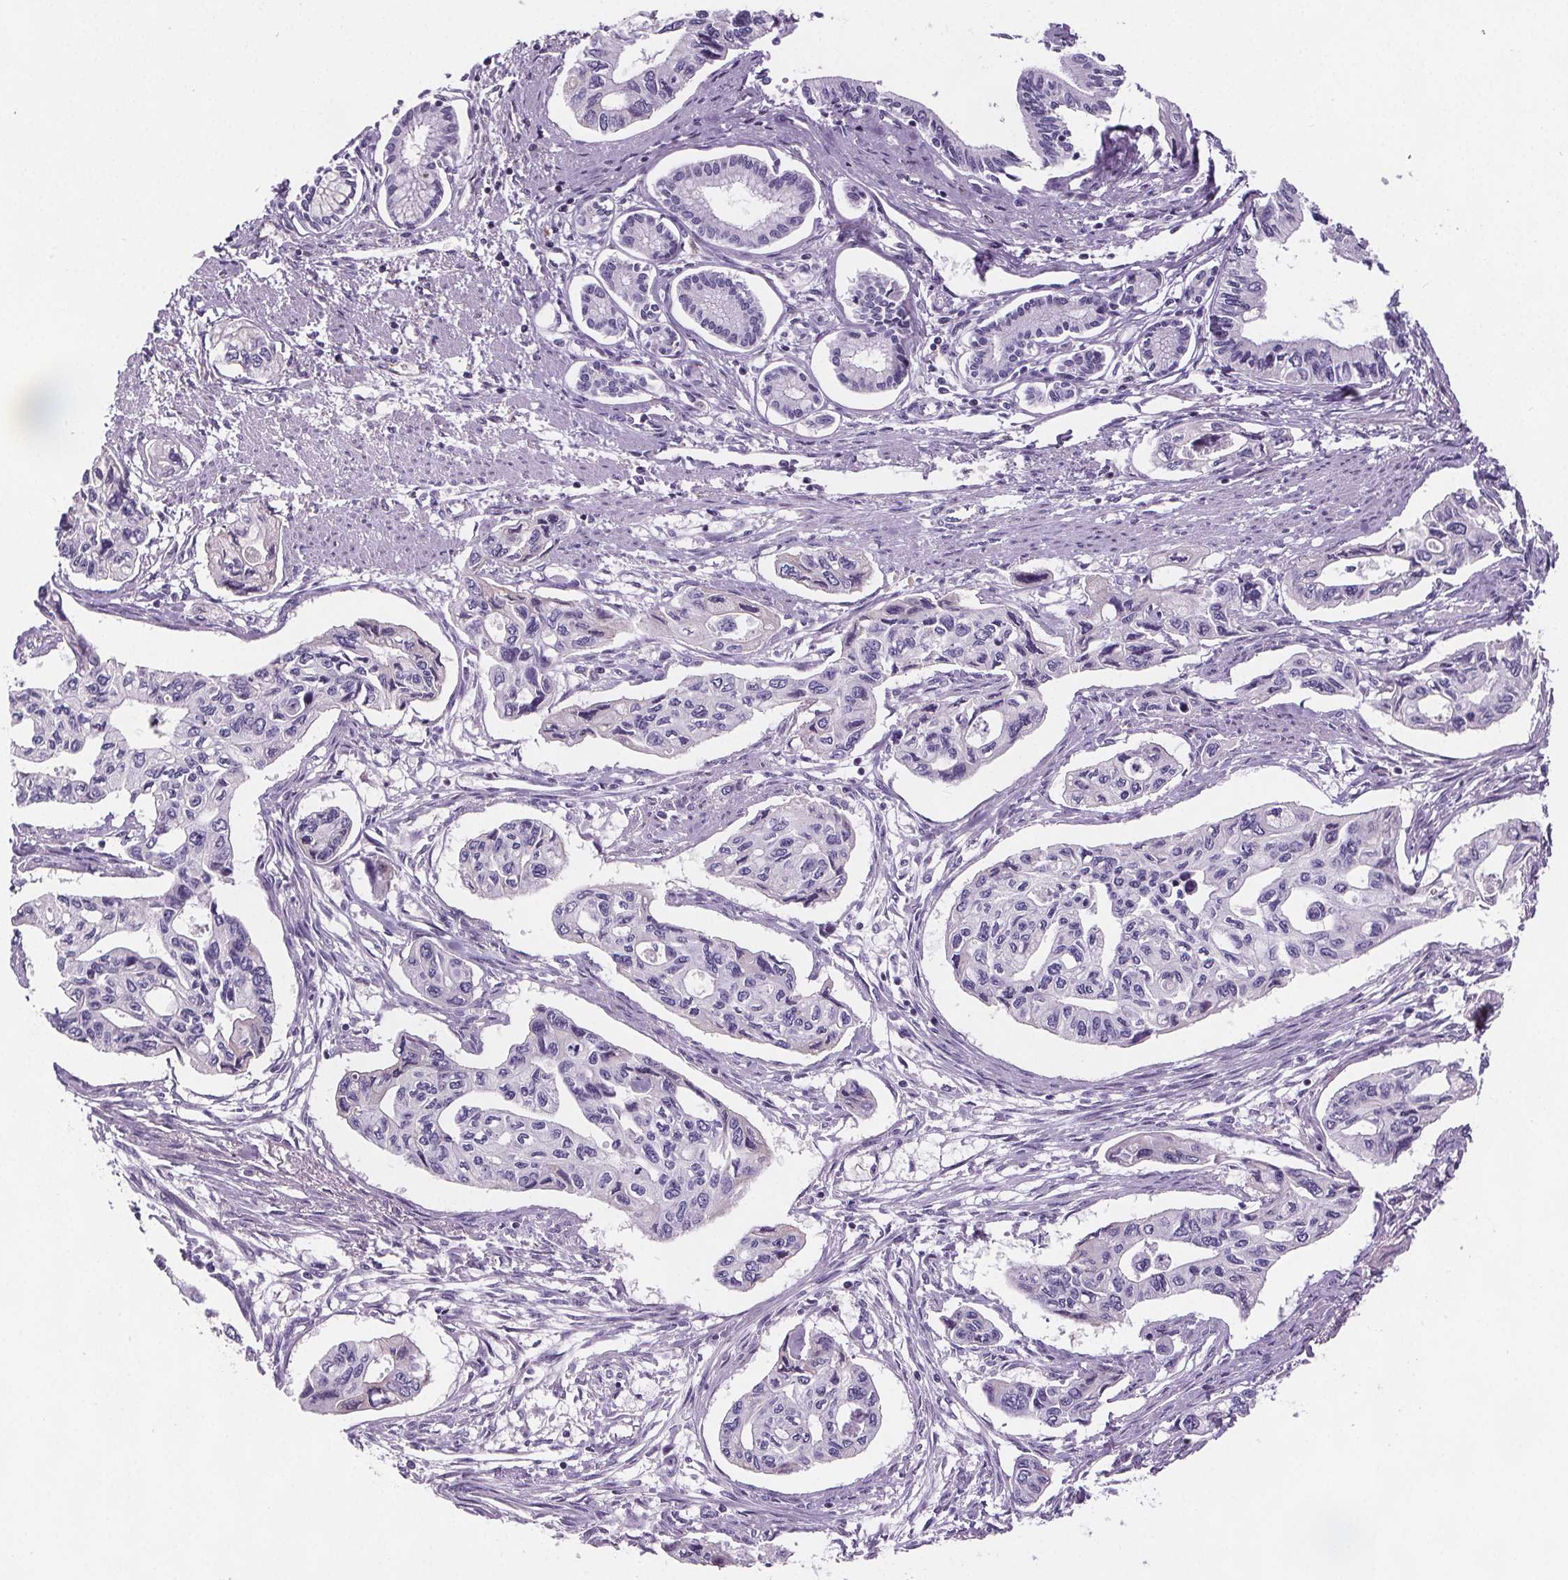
{"staining": {"intensity": "negative", "quantity": "none", "location": "none"}, "tissue": "pancreatic cancer", "cell_type": "Tumor cells", "image_type": "cancer", "snomed": [{"axis": "morphology", "description": "Adenocarcinoma, NOS"}, {"axis": "topography", "description": "Pancreas"}], "caption": "High magnification brightfield microscopy of pancreatic adenocarcinoma stained with DAB (3,3'-diaminobenzidine) (brown) and counterstained with hematoxylin (blue): tumor cells show no significant positivity.", "gene": "CD5L", "patient": {"sex": "female", "age": 76}}